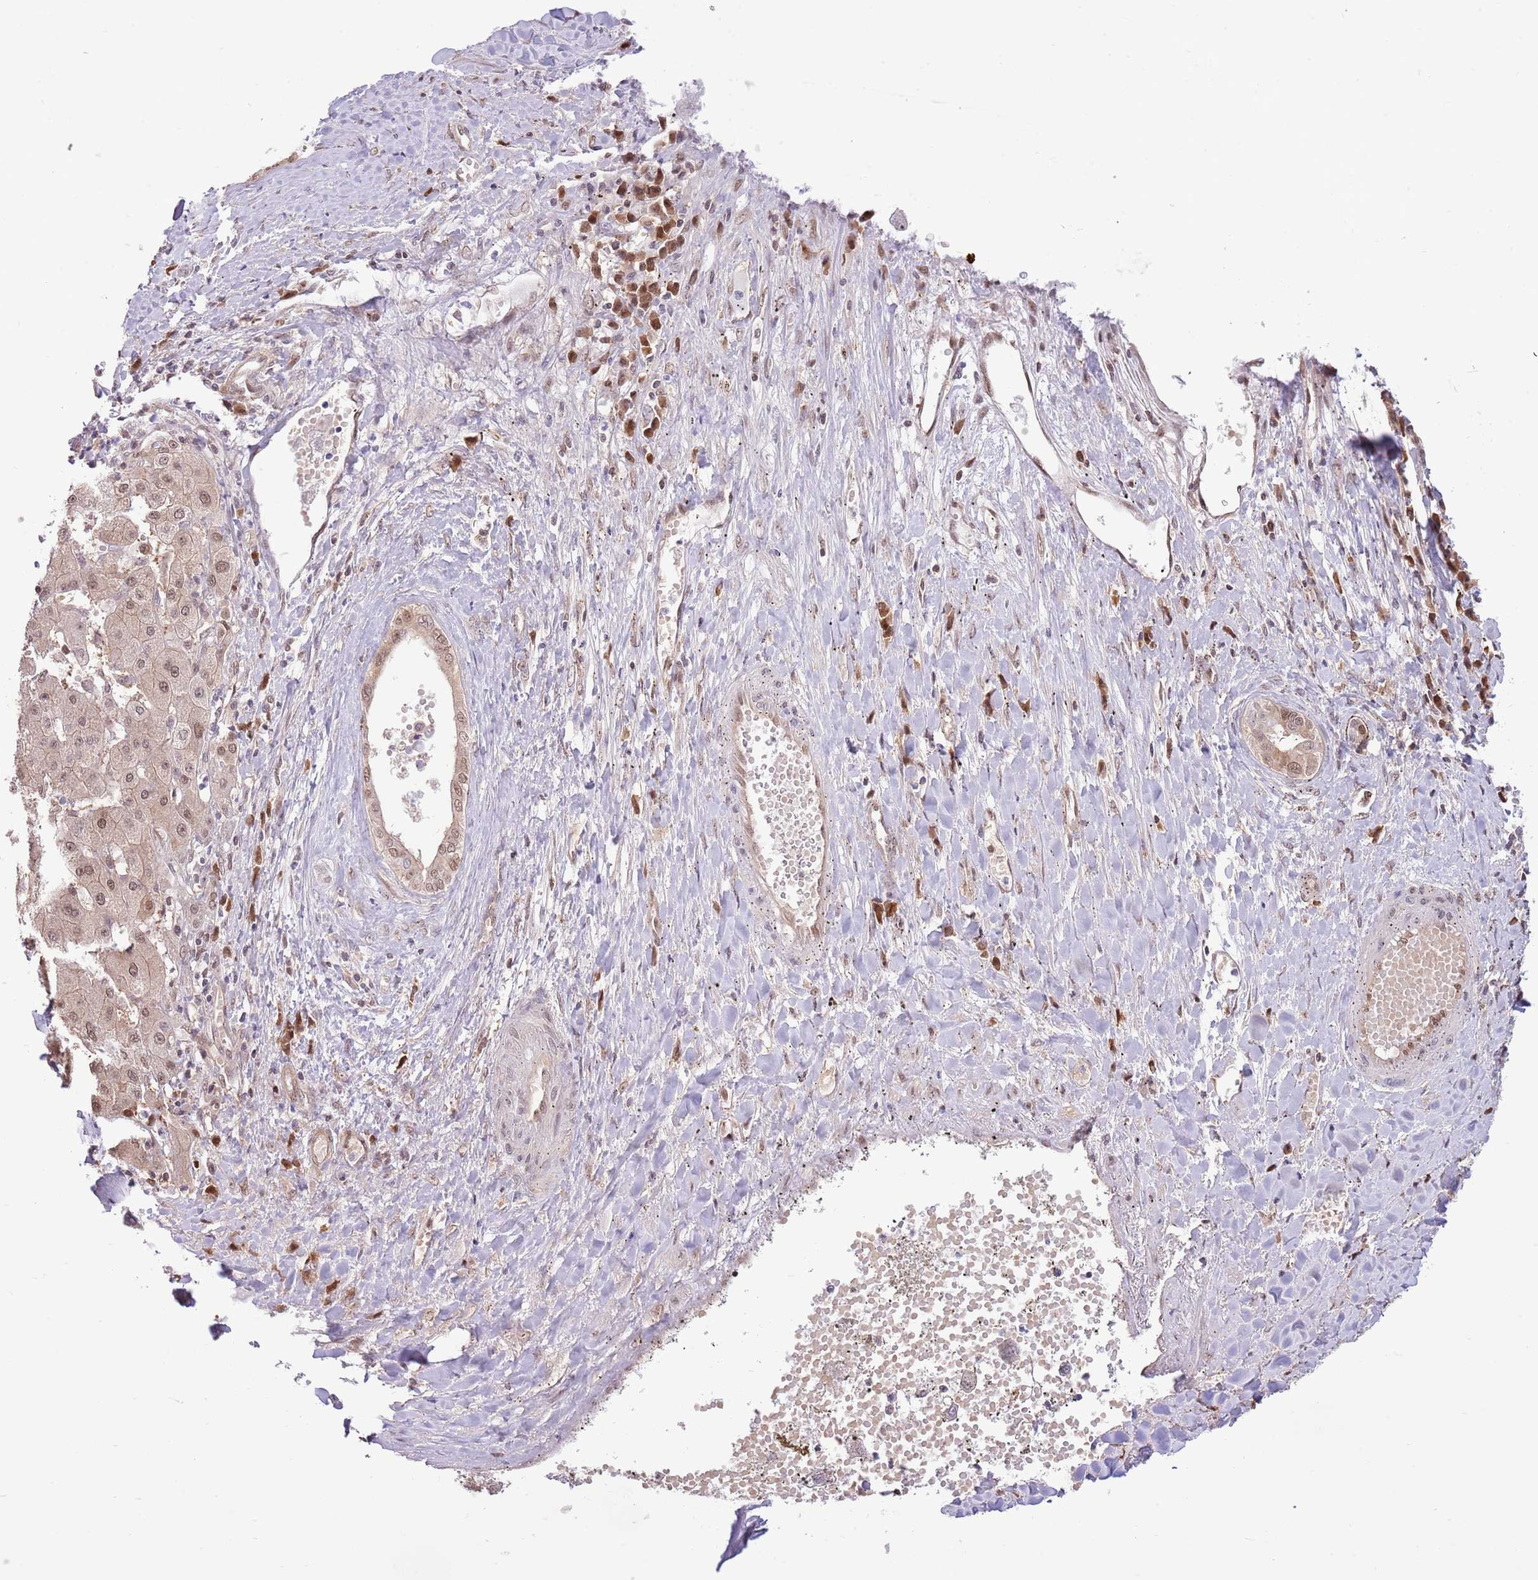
{"staining": {"intensity": "weak", "quantity": "25%-75%", "location": "cytoplasmic/membranous,nuclear"}, "tissue": "liver cancer", "cell_type": "Tumor cells", "image_type": "cancer", "snomed": [{"axis": "morphology", "description": "Carcinoma, Hepatocellular, NOS"}, {"axis": "topography", "description": "Liver"}], "caption": "Immunohistochemical staining of liver cancer shows low levels of weak cytoplasmic/membranous and nuclear protein staining in approximately 25%-75% of tumor cells. (IHC, brightfield microscopy, high magnification).", "gene": "NSFL1C", "patient": {"sex": "male", "age": 72}}